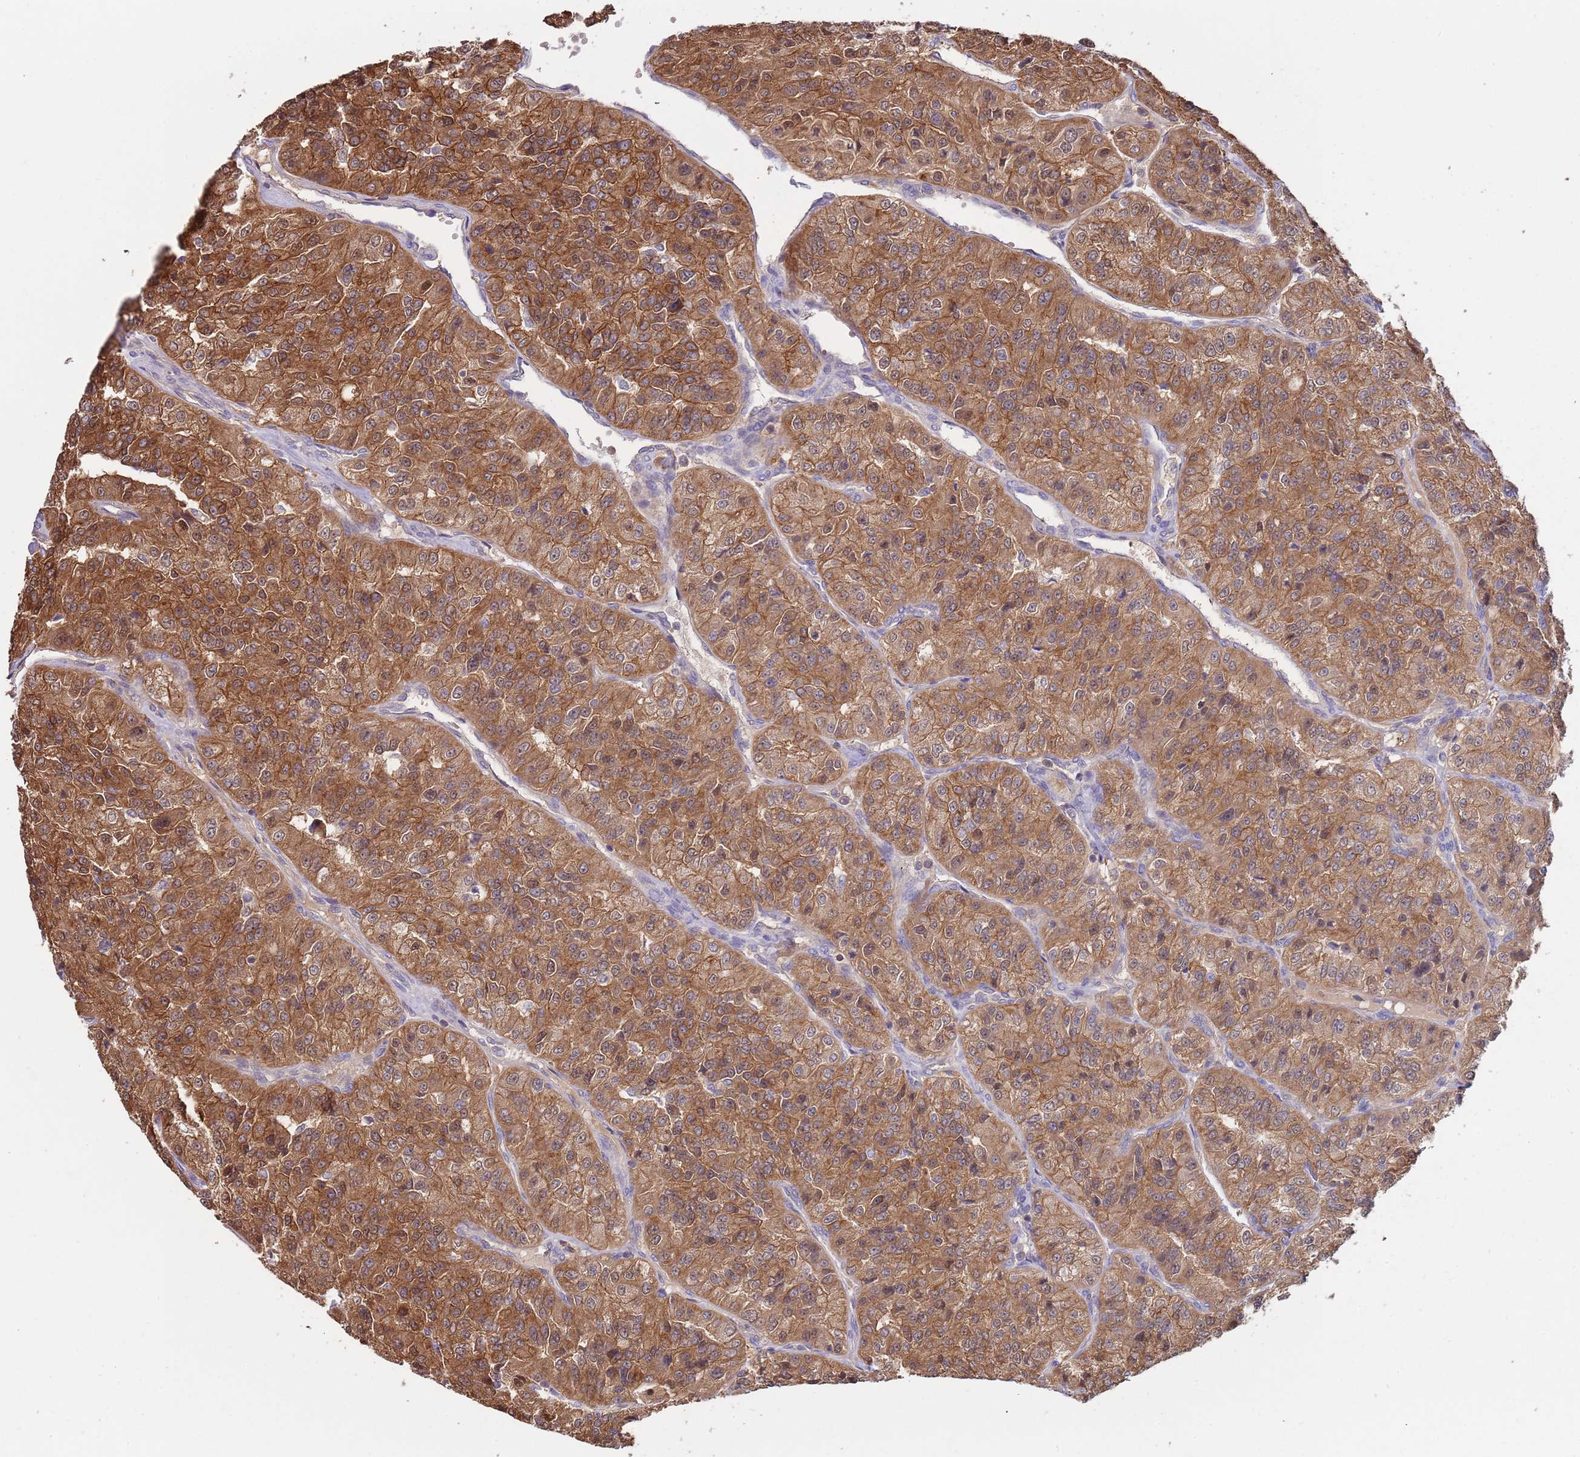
{"staining": {"intensity": "moderate", "quantity": ">75%", "location": "cytoplasmic/membranous"}, "tissue": "renal cancer", "cell_type": "Tumor cells", "image_type": "cancer", "snomed": [{"axis": "morphology", "description": "Adenocarcinoma, NOS"}, {"axis": "topography", "description": "Kidney"}], "caption": "Brown immunohistochemical staining in human renal cancer (adenocarcinoma) shows moderate cytoplasmic/membranous positivity in approximately >75% of tumor cells. Using DAB (3,3'-diaminobenzidine) (brown) and hematoxylin (blue) stains, captured at high magnification using brightfield microscopy.", "gene": "GSDMD", "patient": {"sex": "female", "age": 63}}